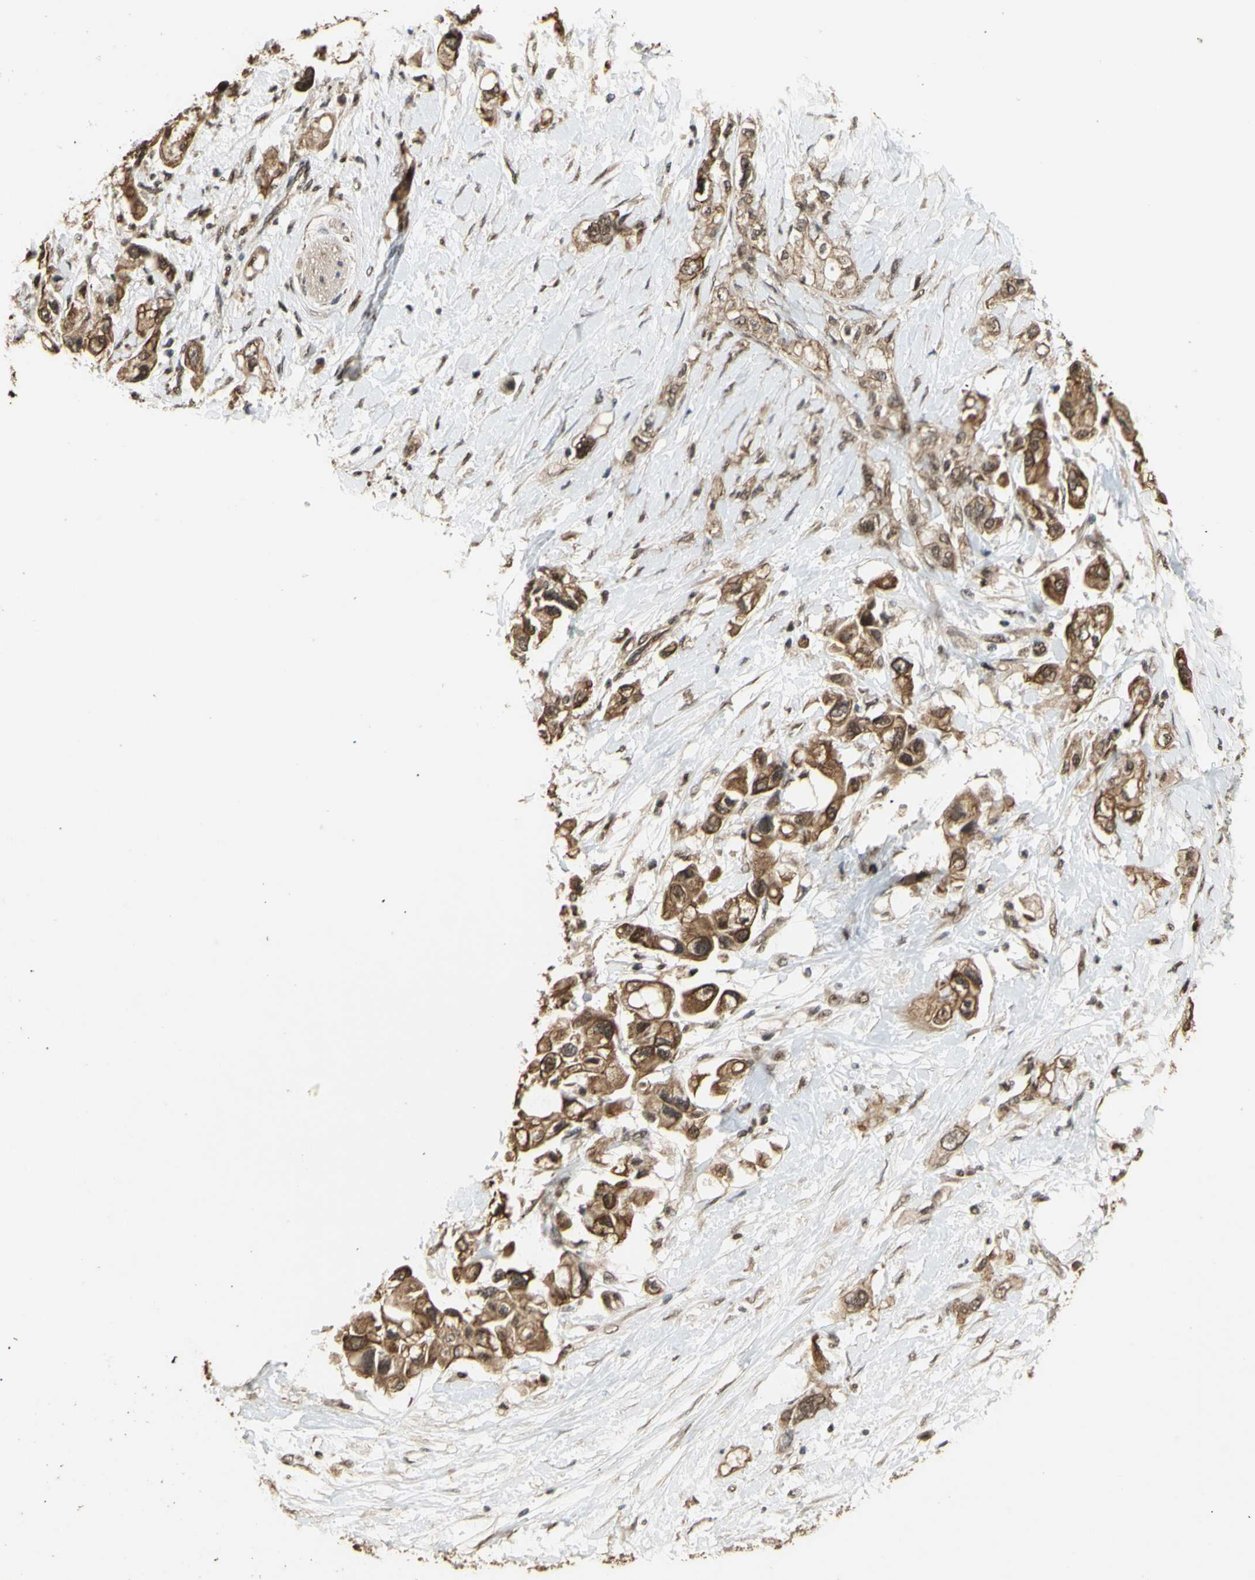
{"staining": {"intensity": "moderate", "quantity": ">75%", "location": "cytoplasmic/membranous"}, "tissue": "pancreatic cancer", "cell_type": "Tumor cells", "image_type": "cancer", "snomed": [{"axis": "morphology", "description": "Adenocarcinoma, NOS"}, {"axis": "topography", "description": "Pancreas"}], "caption": "Human adenocarcinoma (pancreatic) stained with a protein marker demonstrates moderate staining in tumor cells.", "gene": "GTF2E2", "patient": {"sex": "female", "age": 56}}